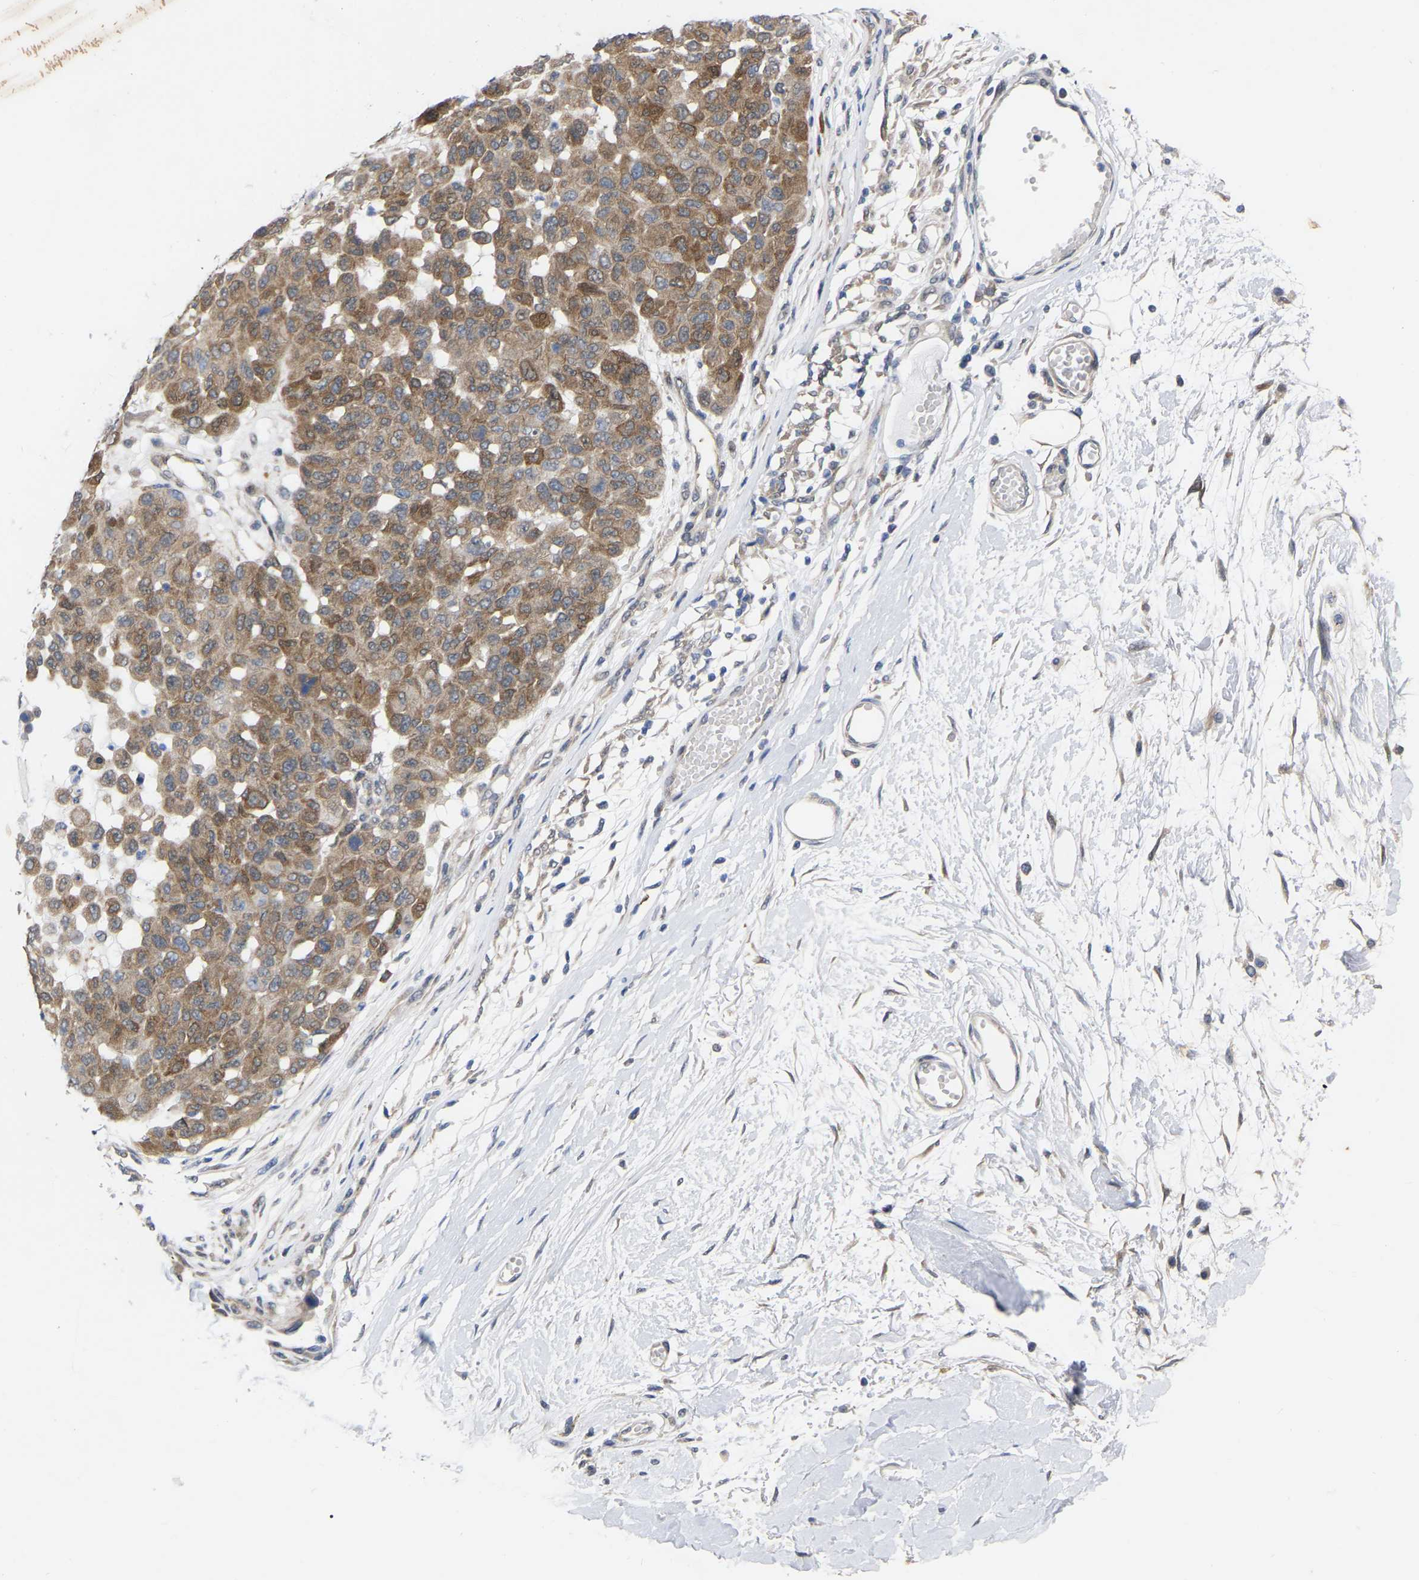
{"staining": {"intensity": "moderate", "quantity": ">75%", "location": "cytoplasmic/membranous"}, "tissue": "melanoma", "cell_type": "Tumor cells", "image_type": "cancer", "snomed": [{"axis": "morphology", "description": "Normal tissue, NOS"}, {"axis": "morphology", "description": "Malignant melanoma, NOS"}, {"axis": "topography", "description": "Skin"}], "caption": "A medium amount of moderate cytoplasmic/membranous staining is seen in about >75% of tumor cells in malignant melanoma tissue.", "gene": "UBE4B", "patient": {"sex": "male", "age": 62}}